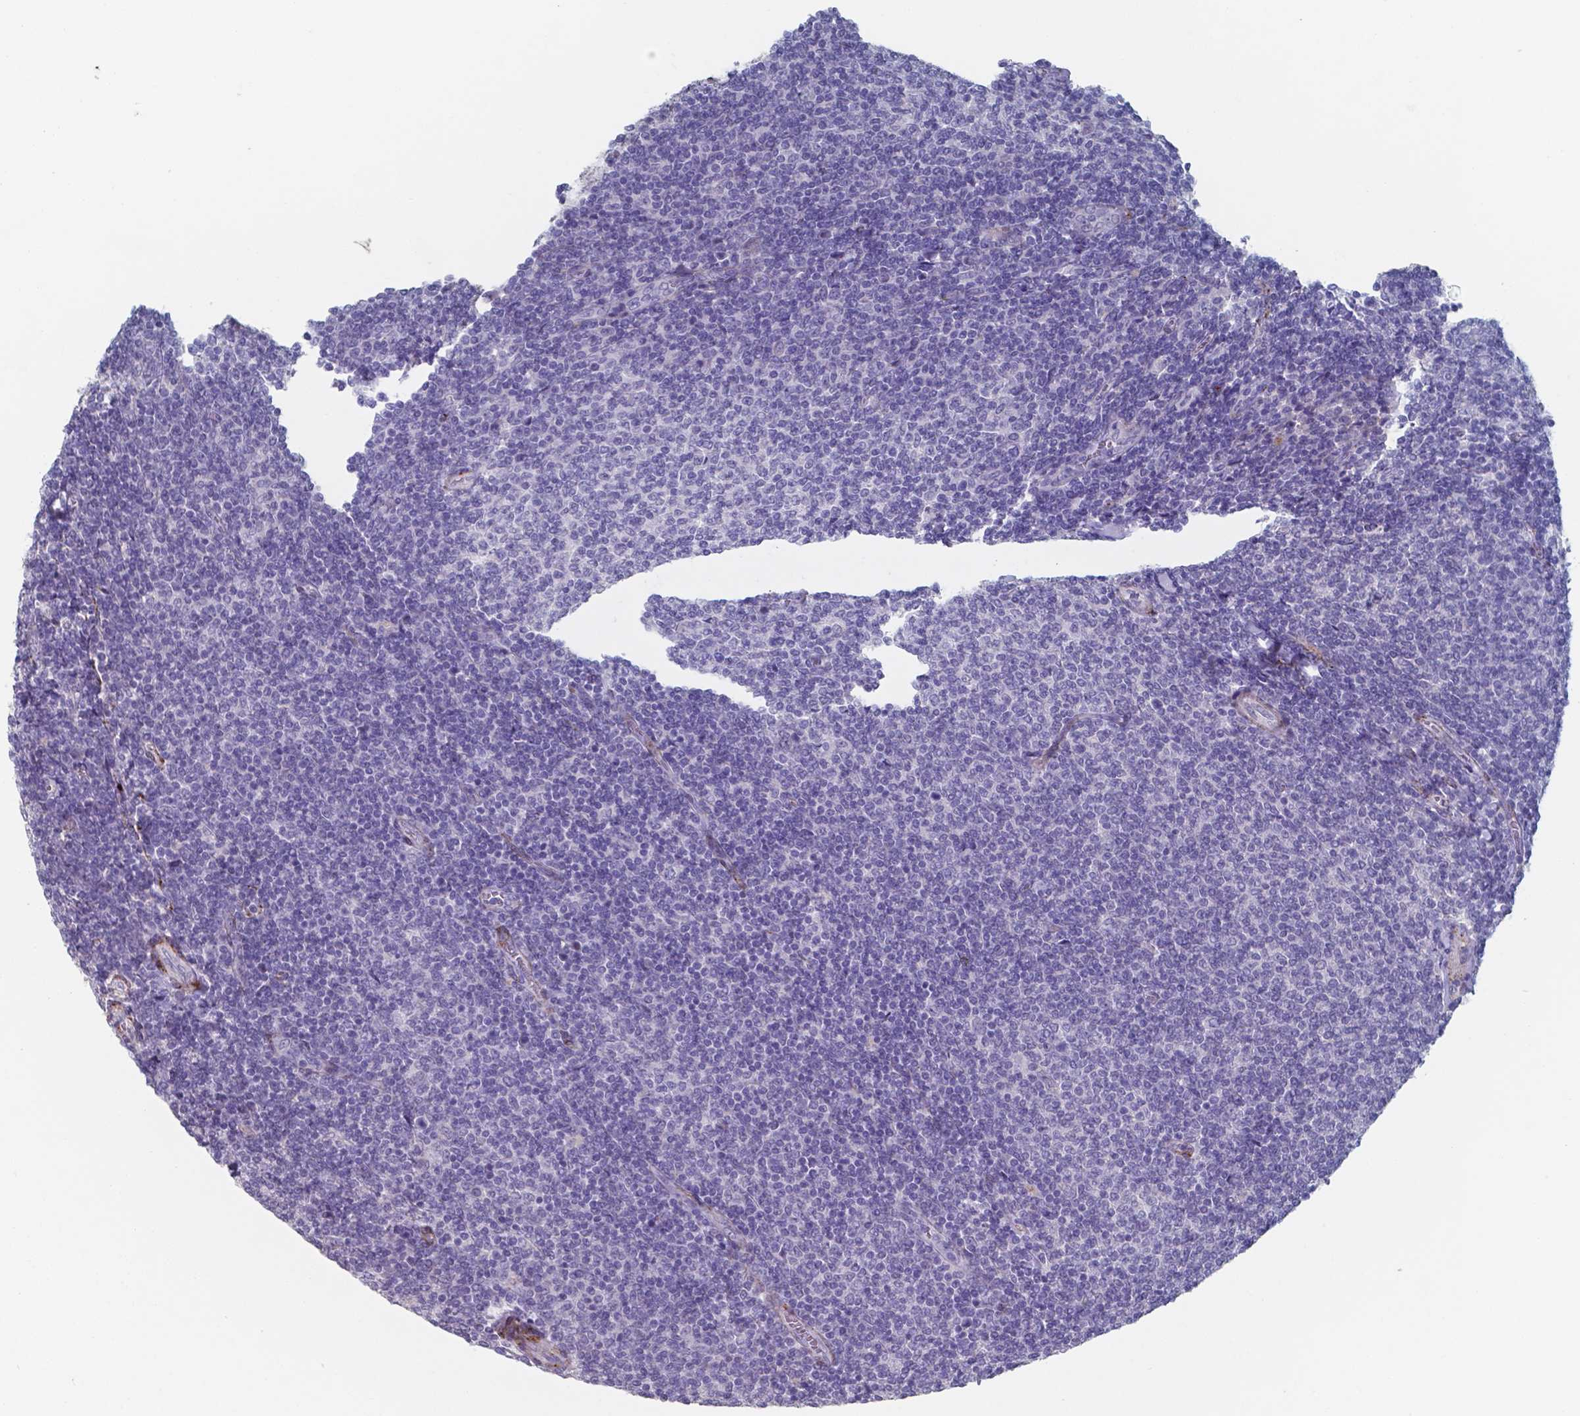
{"staining": {"intensity": "negative", "quantity": "none", "location": "none"}, "tissue": "lymphoma", "cell_type": "Tumor cells", "image_type": "cancer", "snomed": [{"axis": "morphology", "description": "Malignant lymphoma, non-Hodgkin's type, Low grade"}, {"axis": "topography", "description": "Lymph node"}], "caption": "This photomicrograph is of lymphoma stained with immunohistochemistry to label a protein in brown with the nuclei are counter-stained blue. There is no expression in tumor cells.", "gene": "PLA2R1", "patient": {"sex": "male", "age": 52}}